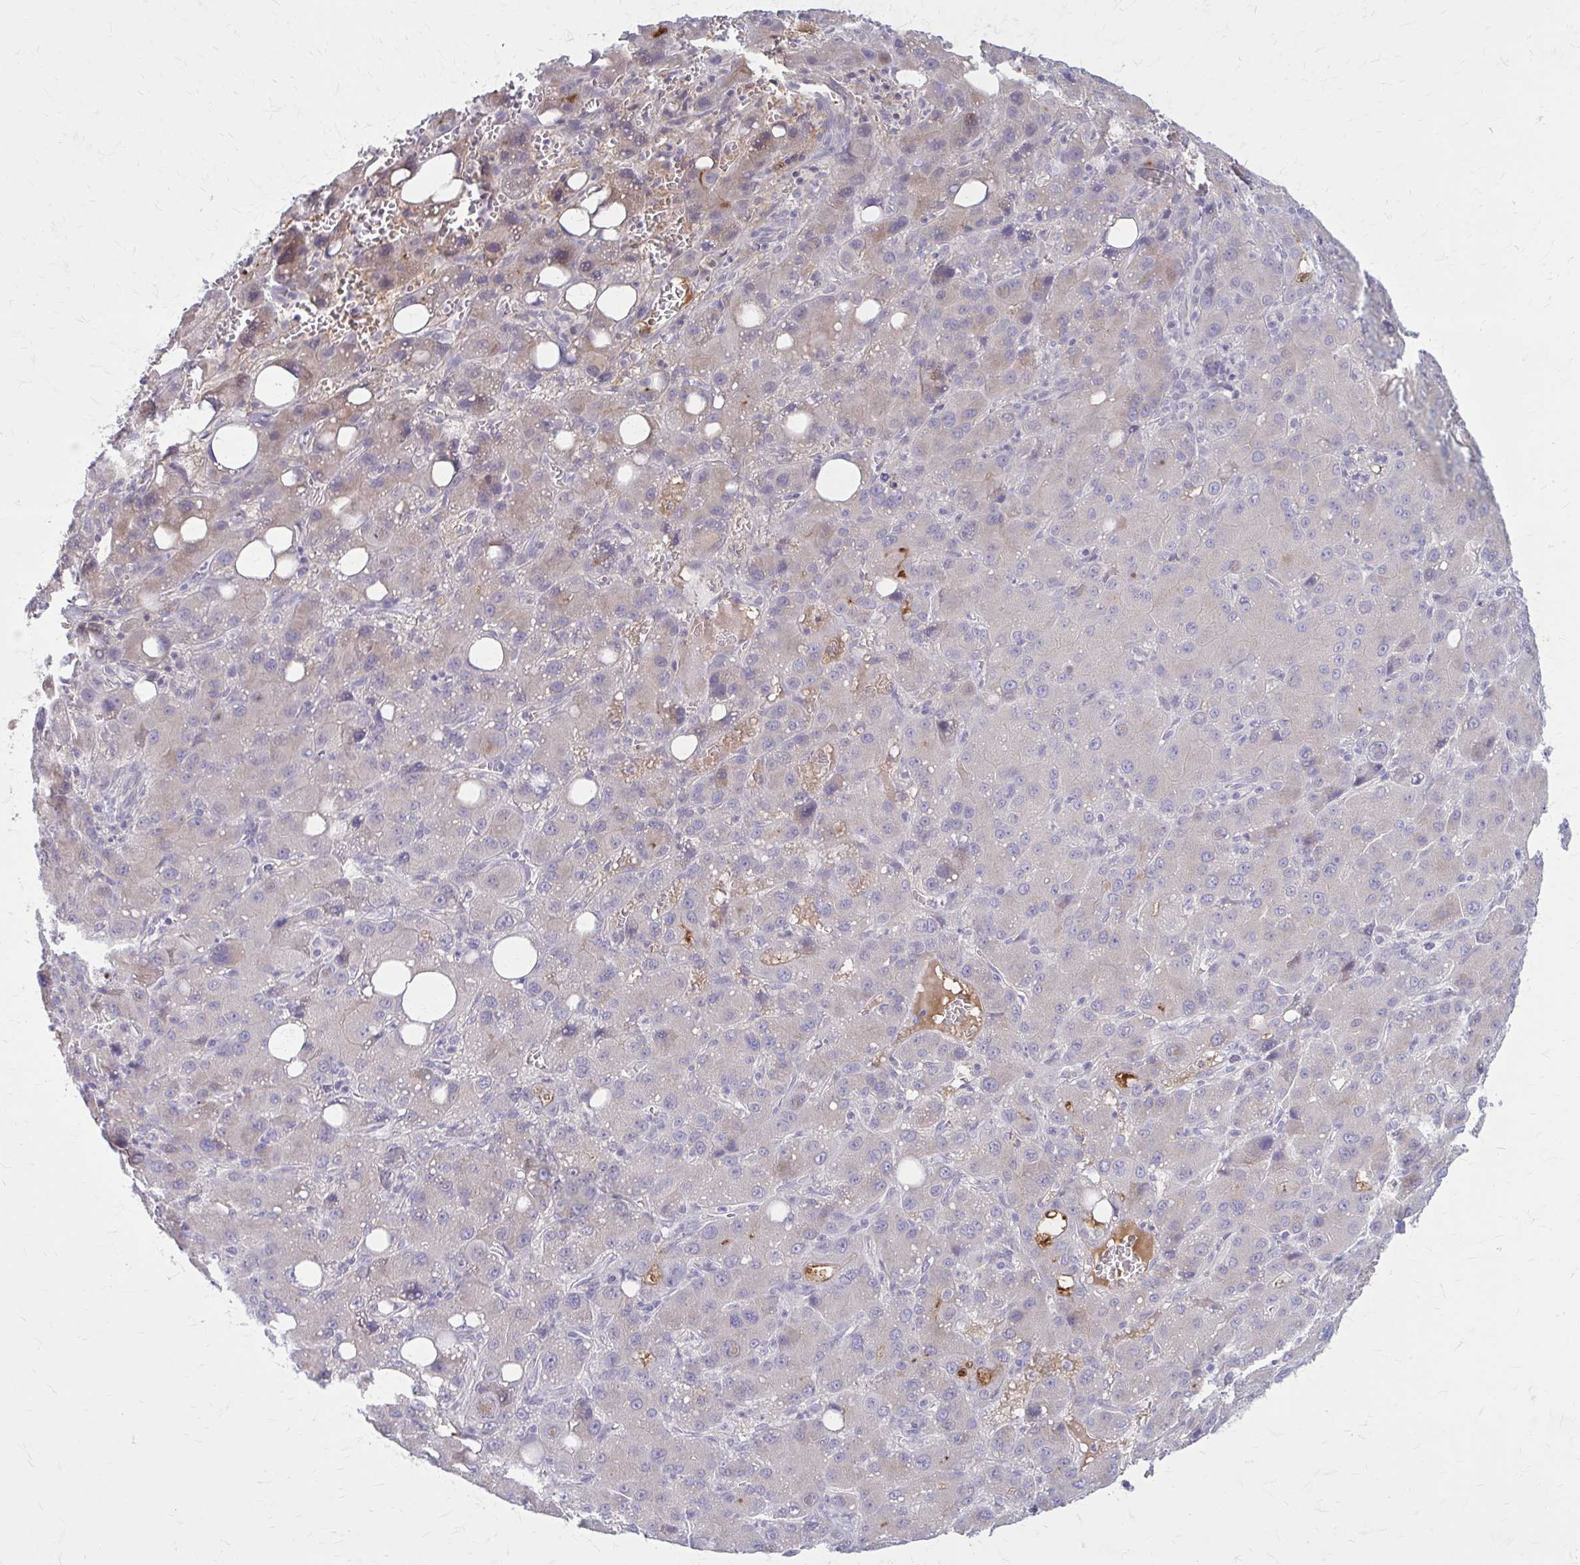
{"staining": {"intensity": "negative", "quantity": "none", "location": "none"}, "tissue": "liver cancer", "cell_type": "Tumor cells", "image_type": "cancer", "snomed": [{"axis": "morphology", "description": "Carcinoma, Hepatocellular, NOS"}, {"axis": "topography", "description": "Liver"}], "caption": "This is an immunohistochemistry (IHC) photomicrograph of human hepatocellular carcinoma (liver). There is no positivity in tumor cells.", "gene": "SERPIND1", "patient": {"sex": "male", "age": 55}}